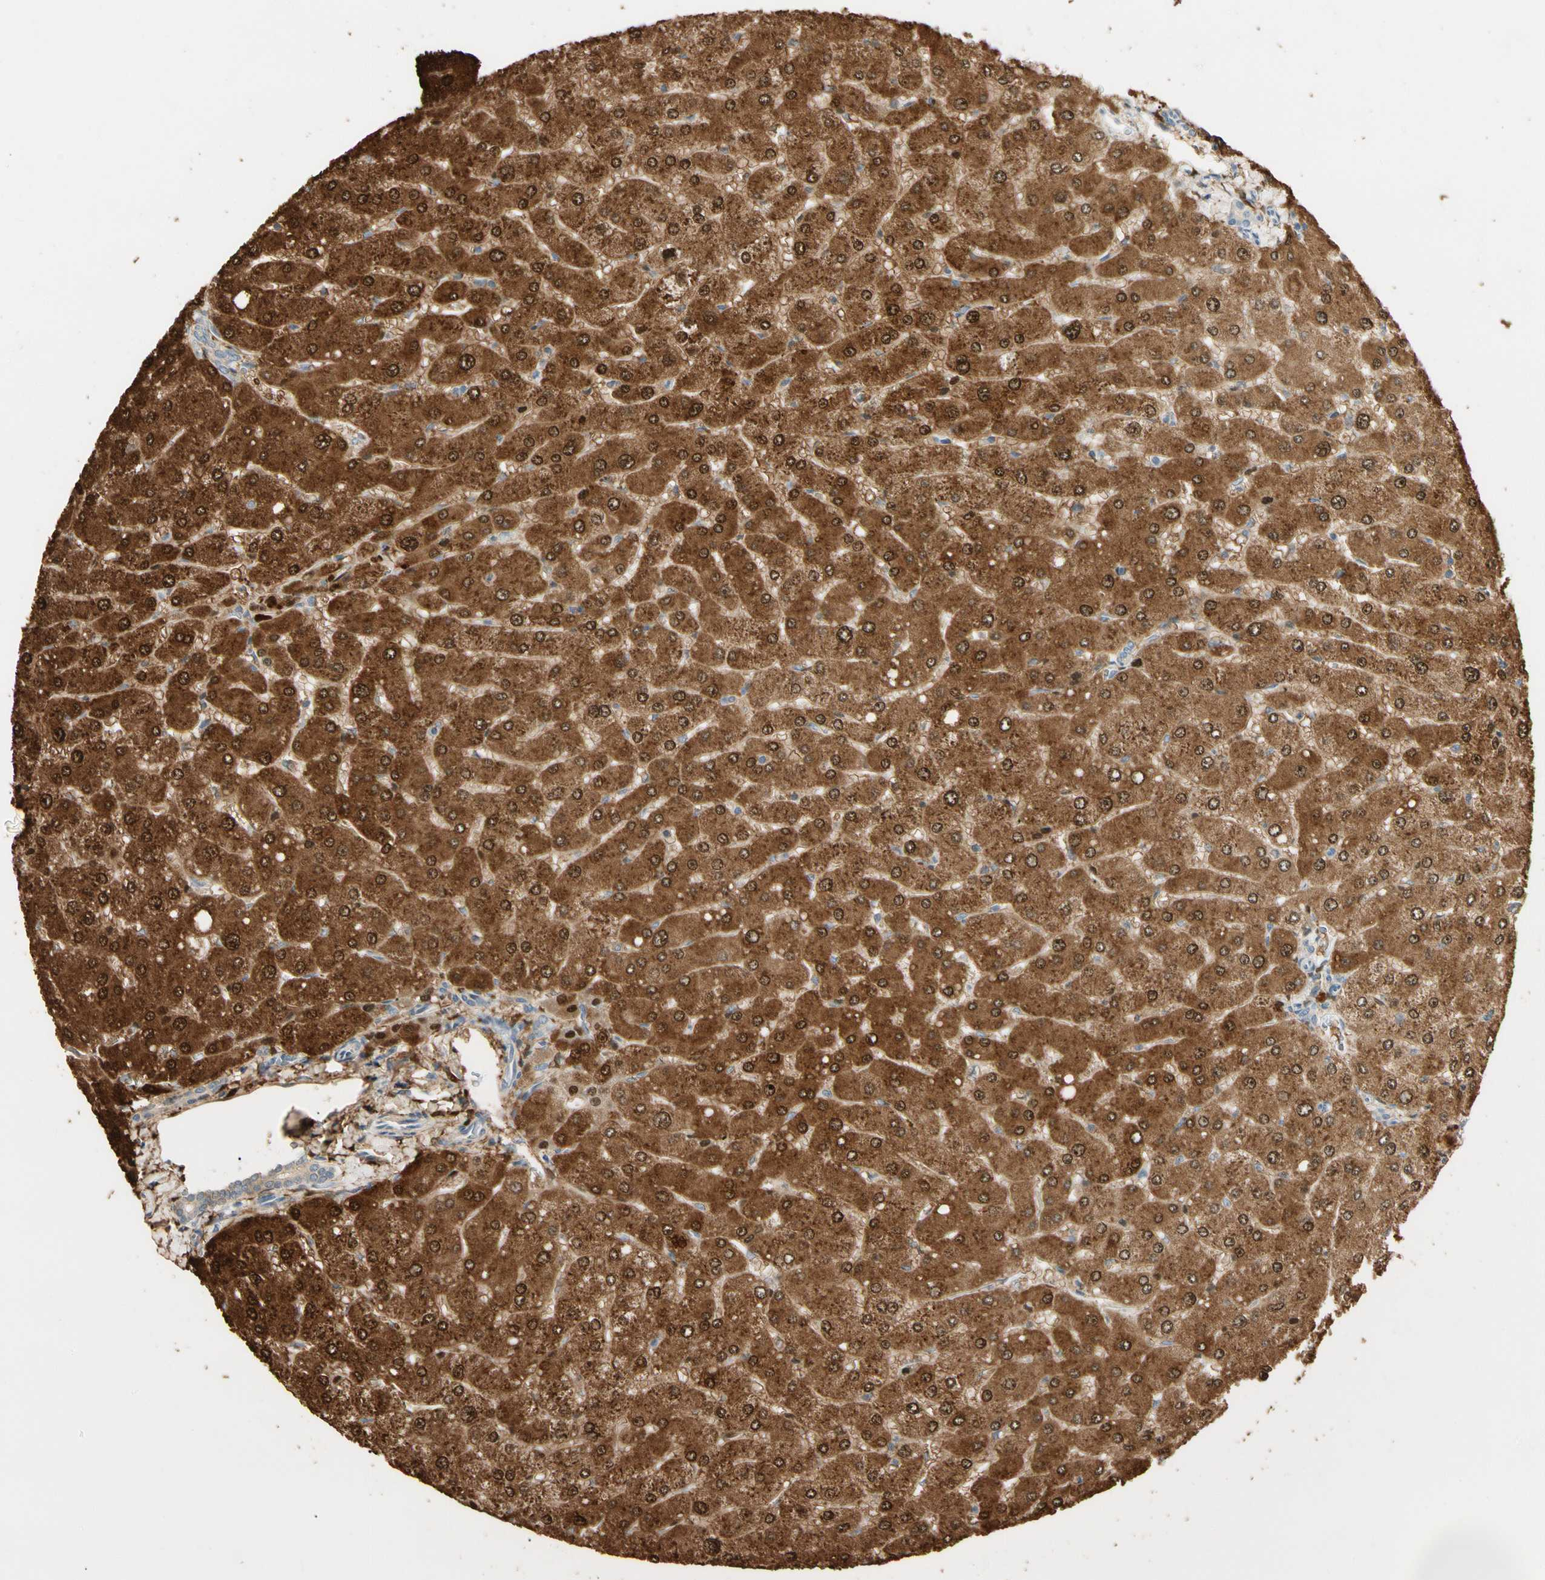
{"staining": {"intensity": "negative", "quantity": "none", "location": "none"}, "tissue": "liver", "cell_type": "Cholangiocytes", "image_type": "normal", "snomed": [{"axis": "morphology", "description": "Normal tissue, NOS"}, {"axis": "topography", "description": "Liver"}], "caption": "A histopathology image of human liver is negative for staining in cholangiocytes. The staining is performed using DAB (3,3'-diaminobenzidine) brown chromogen with nuclei counter-stained in using hematoxylin.", "gene": "GNE", "patient": {"sex": "male", "age": 55}}